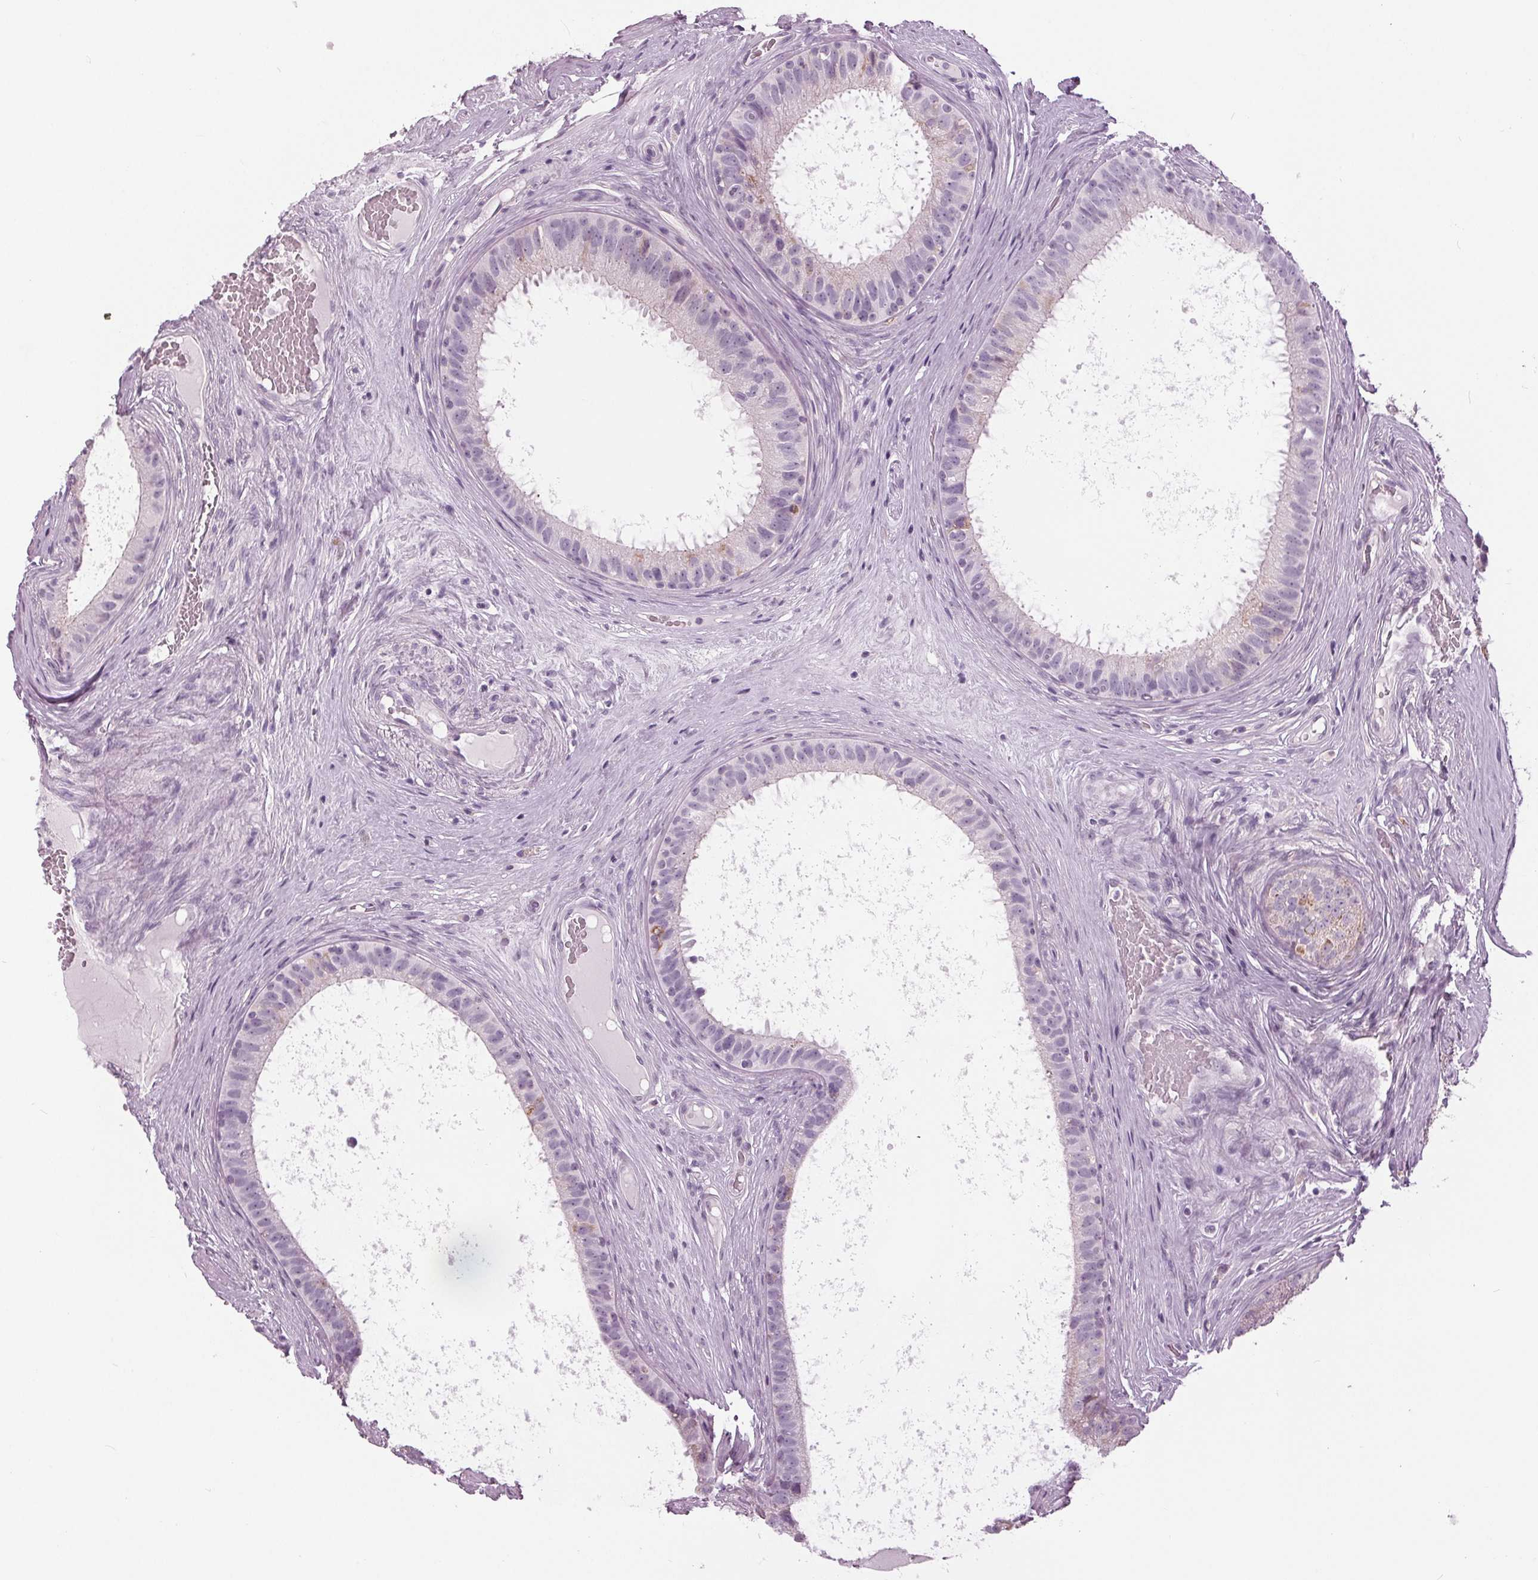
{"staining": {"intensity": "negative", "quantity": "none", "location": "none"}, "tissue": "epididymis", "cell_type": "Glandular cells", "image_type": "normal", "snomed": [{"axis": "morphology", "description": "Normal tissue, NOS"}, {"axis": "topography", "description": "Epididymis"}], "caption": "Glandular cells show no significant protein expression in unremarkable epididymis. (Stains: DAB immunohistochemistry (IHC) with hematoxylin counter stain, Microscopy: brightfield microscopy at high magnification).", "gene": "SAMD4A", "patient": {"sex": "male", "age": 59}}